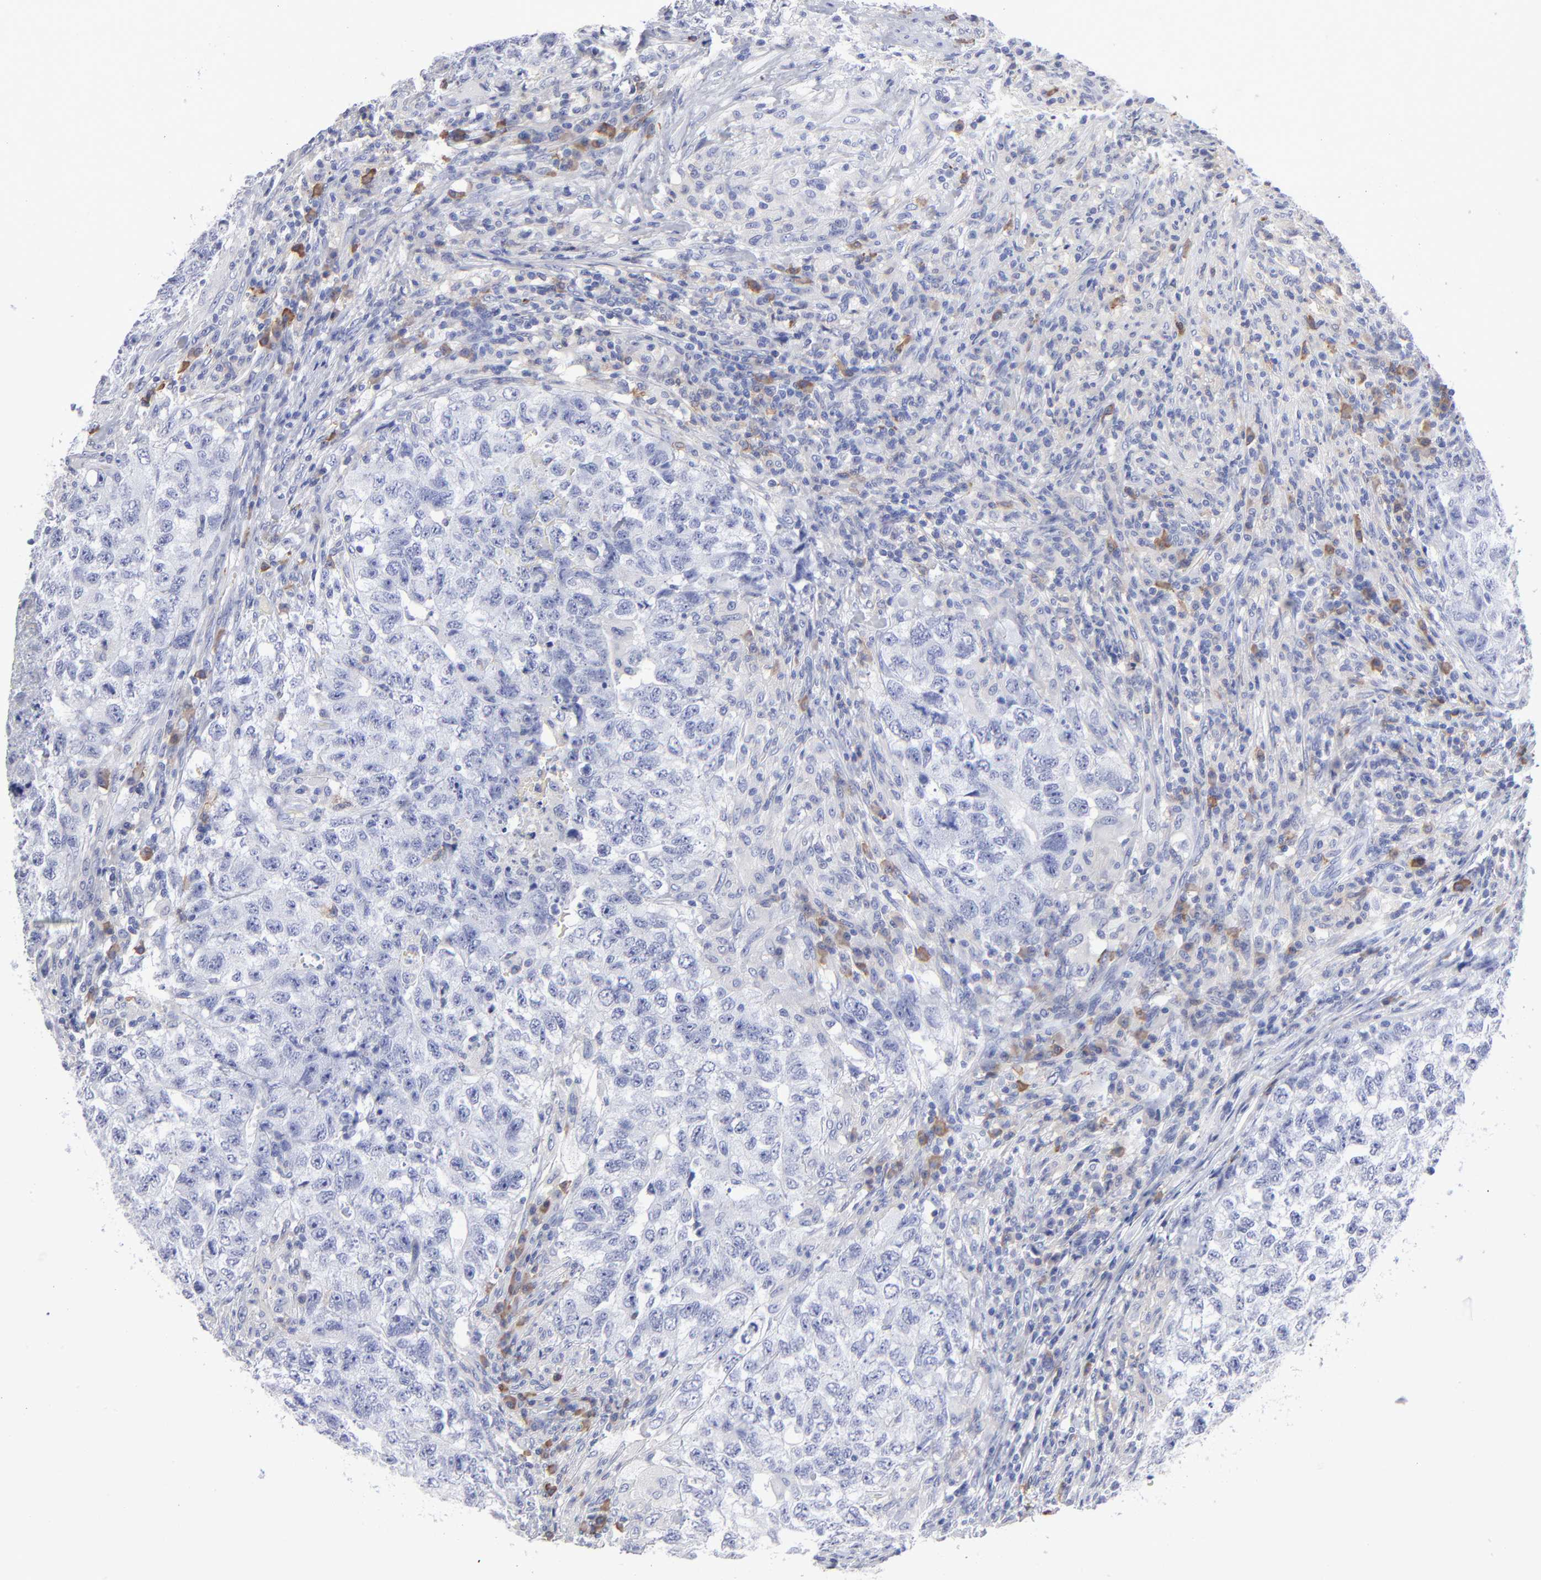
{"staining": {"intensity": "negative", "quantity": "none", "location": "none"}, "tissue": "testis cancer", "cell_type": "Tumor cells", "image_type": "cancer", "snomed": [{"axis": "morphology", "description": "Carcinoma, Embryonal, NOS"}, {"axis": "topography", "description": "Testis"}], "caption": "Protein analysis of testis cancer exhibits no significant expression in tumor cells.", "gene": "LAT2", "patient": {"sex": "male", "age": 21}}